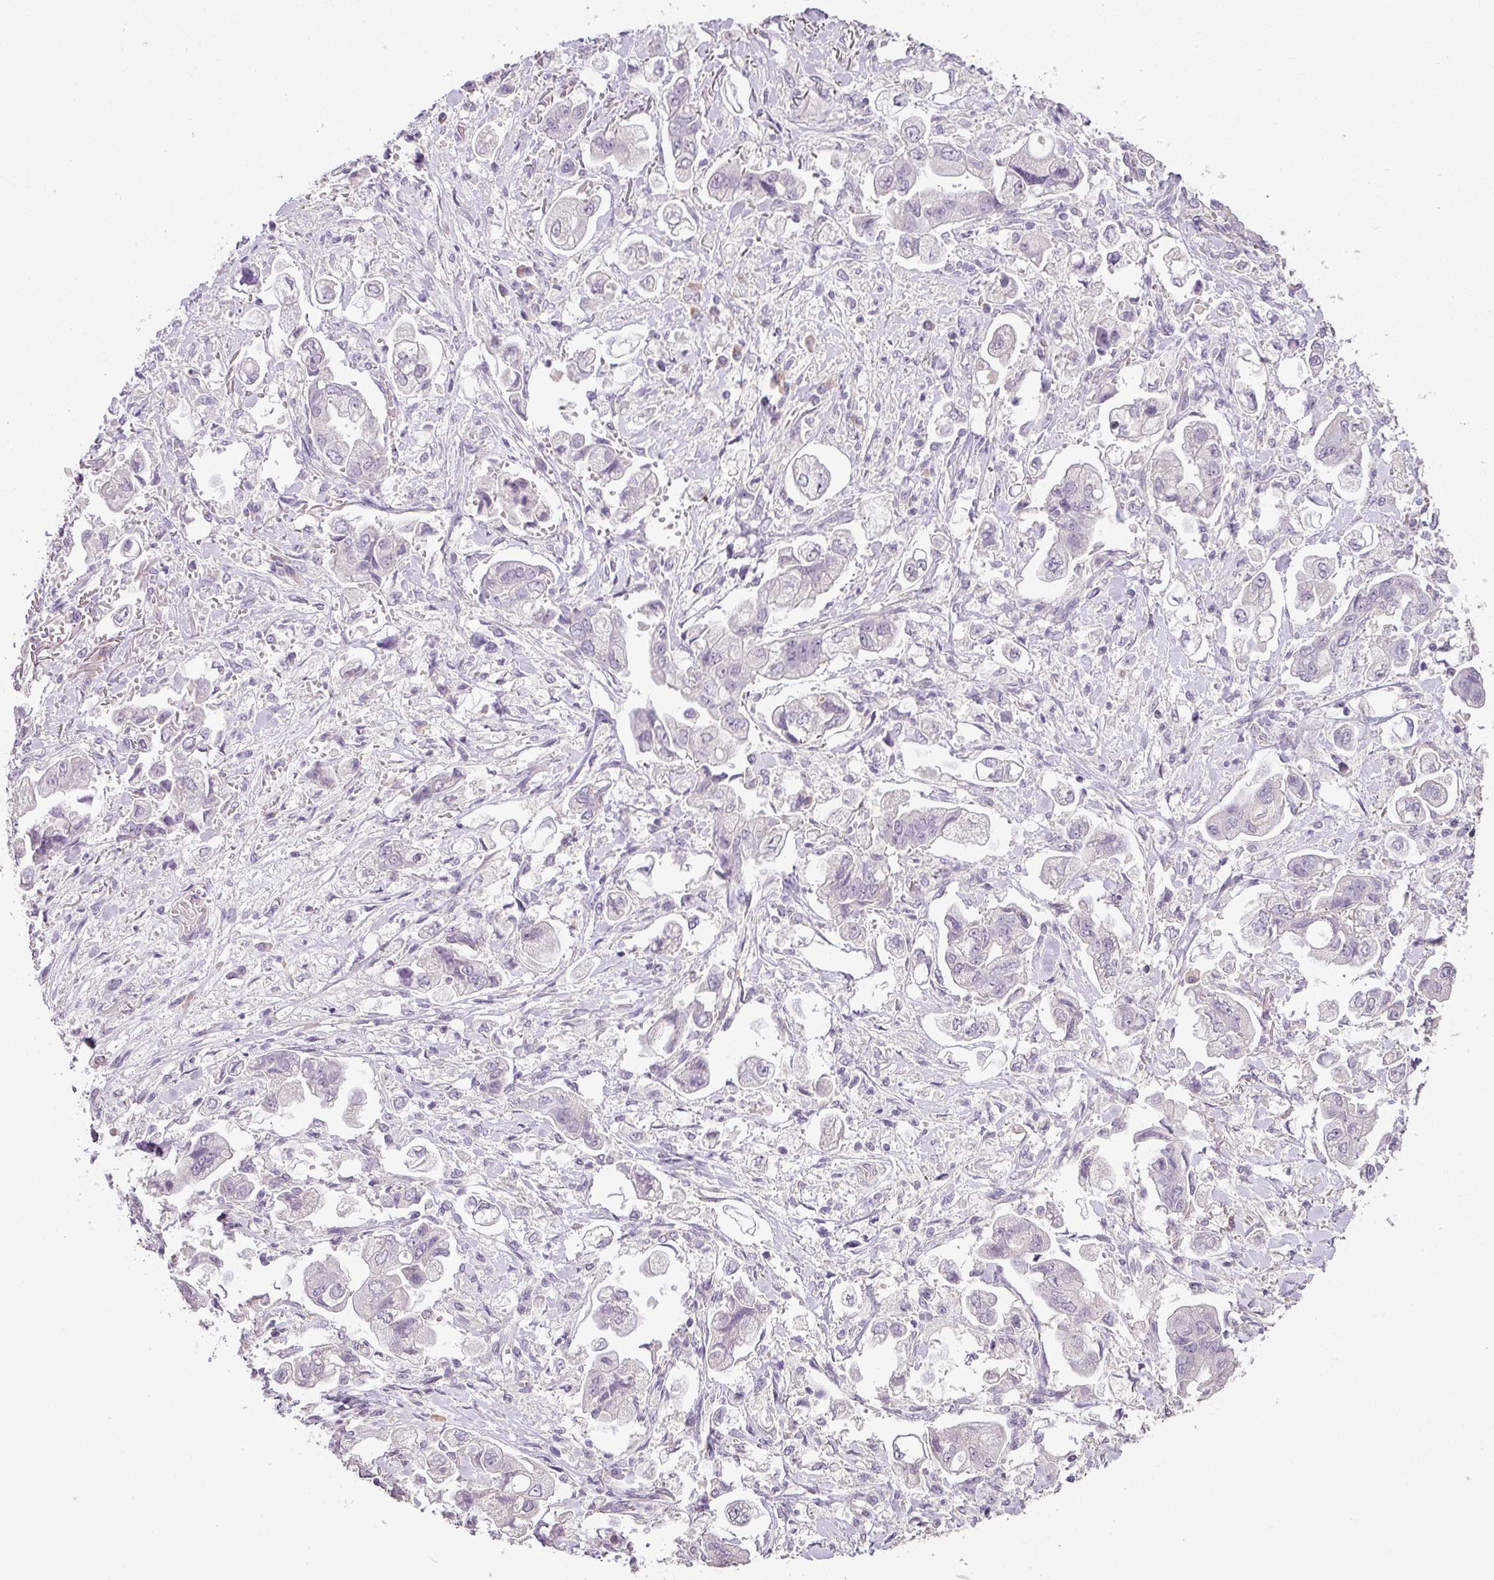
{"staining": {"intensity": "negative", "quantity": "none", "location": "none"}, "tissue": "stomach cancer", "cell_type": "Tumor cells", "image_type": "cancer", "snomed": [{"axis": "morphology", "description": "Adenocarcinoma, NOS"}, {"axis": "topography", "description": "Stomach"}], "caption": "The immunohistochemistry photomicrograph has no significant positivity in tumor cells of stomach cancer (adenocarcinoma) tissue.", "gene": "LY9", "patient": {"sex": "male", "age": 62}}